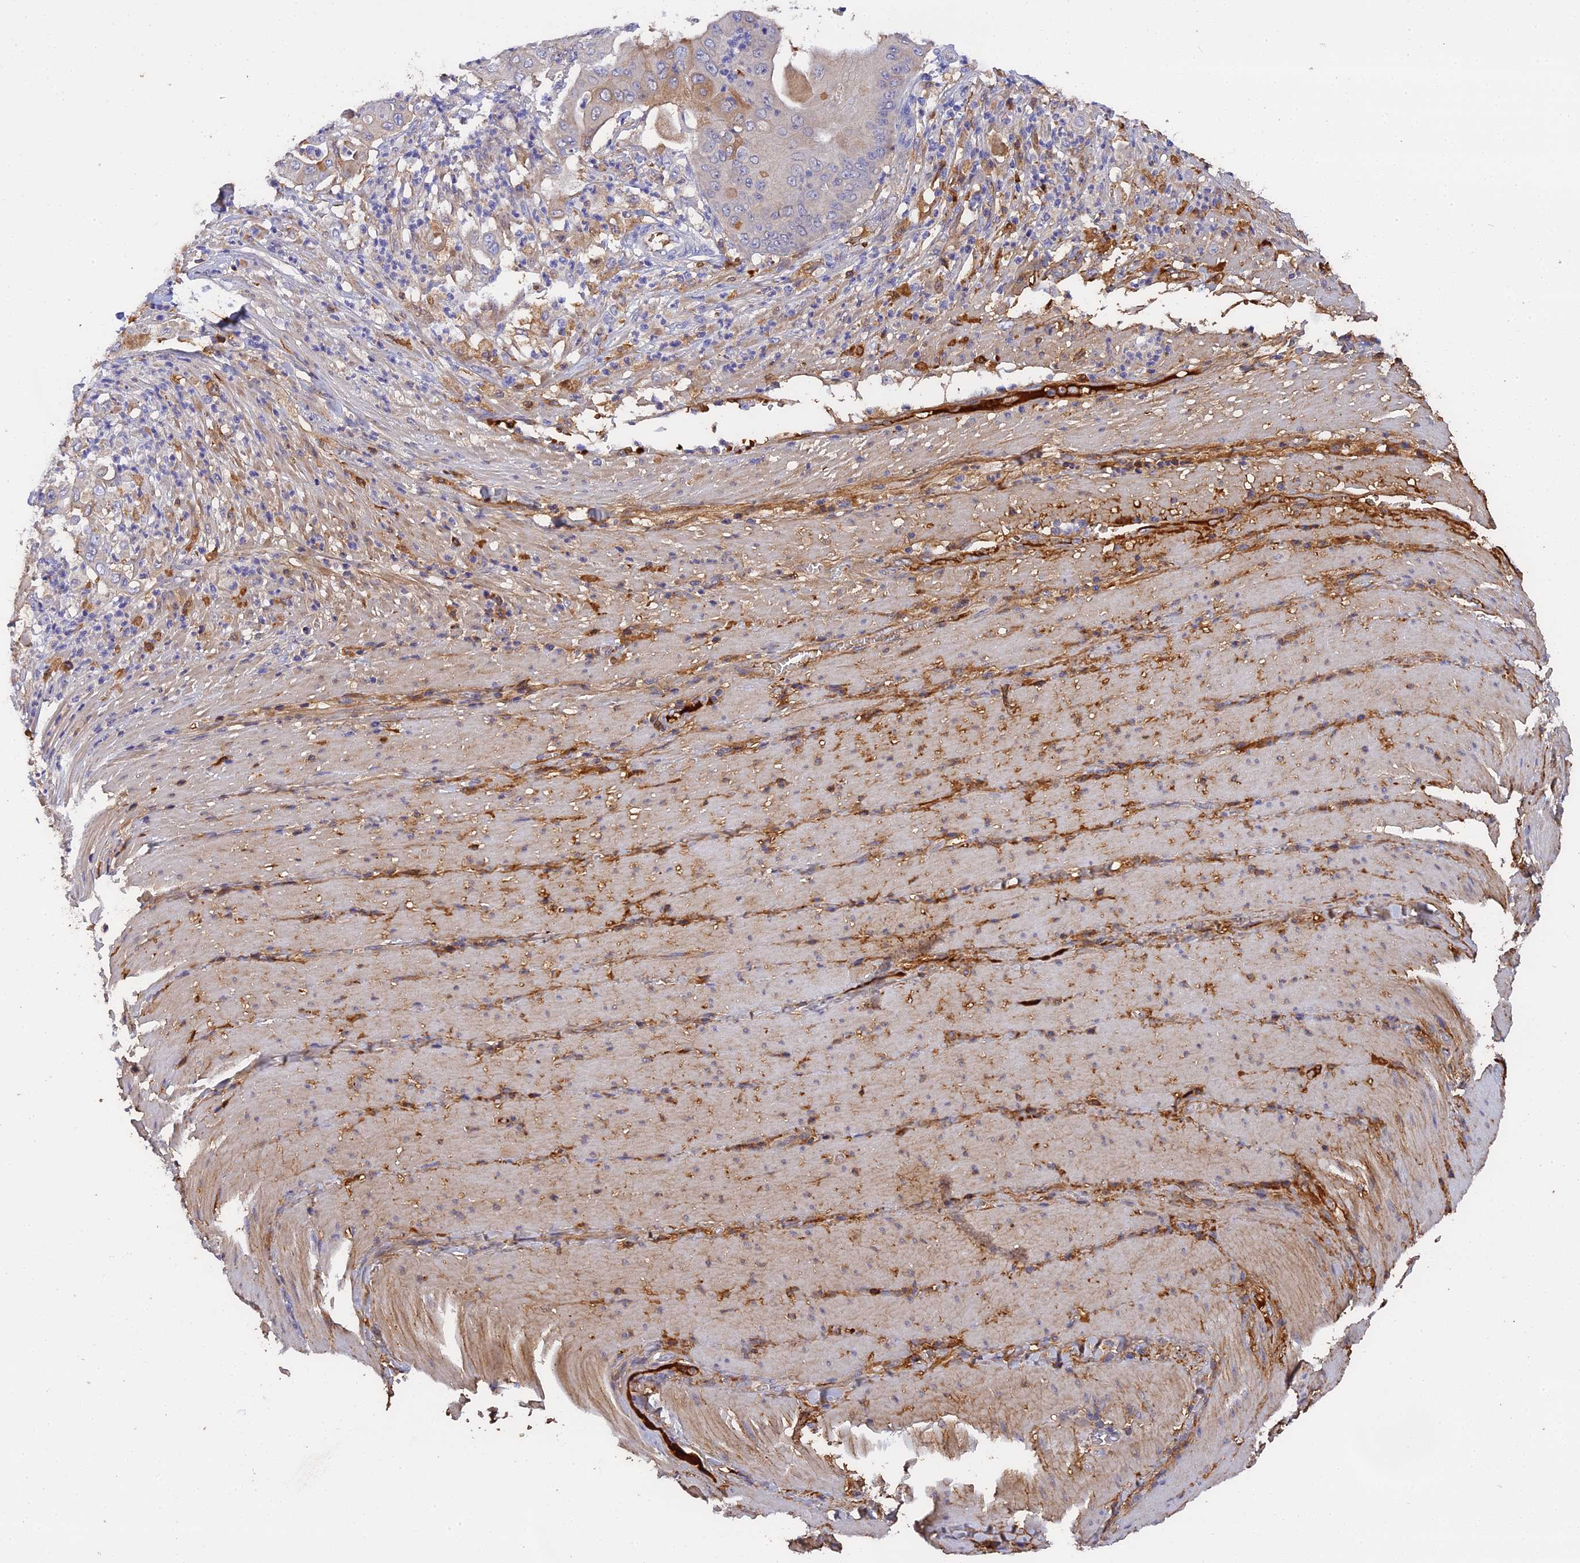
{"staining": {"intensity": "moderate", "quantity": "<25%", "location": "cytoplasmic/membranous"}, "tissue": "pancreatic cancer", "cell_type": "Tumor cells", "image_type": "cancer", "snomed": [{"axis": "morphology", "description": "Adenocarcinoma, NOS"}, {"axis": "topography", "description": "Pancreas"}], "caption": "A high-resolution micrograph shows IHC staining of pancreatic adenocarcinoma, which exhibits moderate cytoplasmic/membranous positivity in about <25% of tumor cells. (DAB = brown stain, brightfield microscopy at high magnification).", "gene": "PZP", "patient": {"sex": "female", "age": 77}}